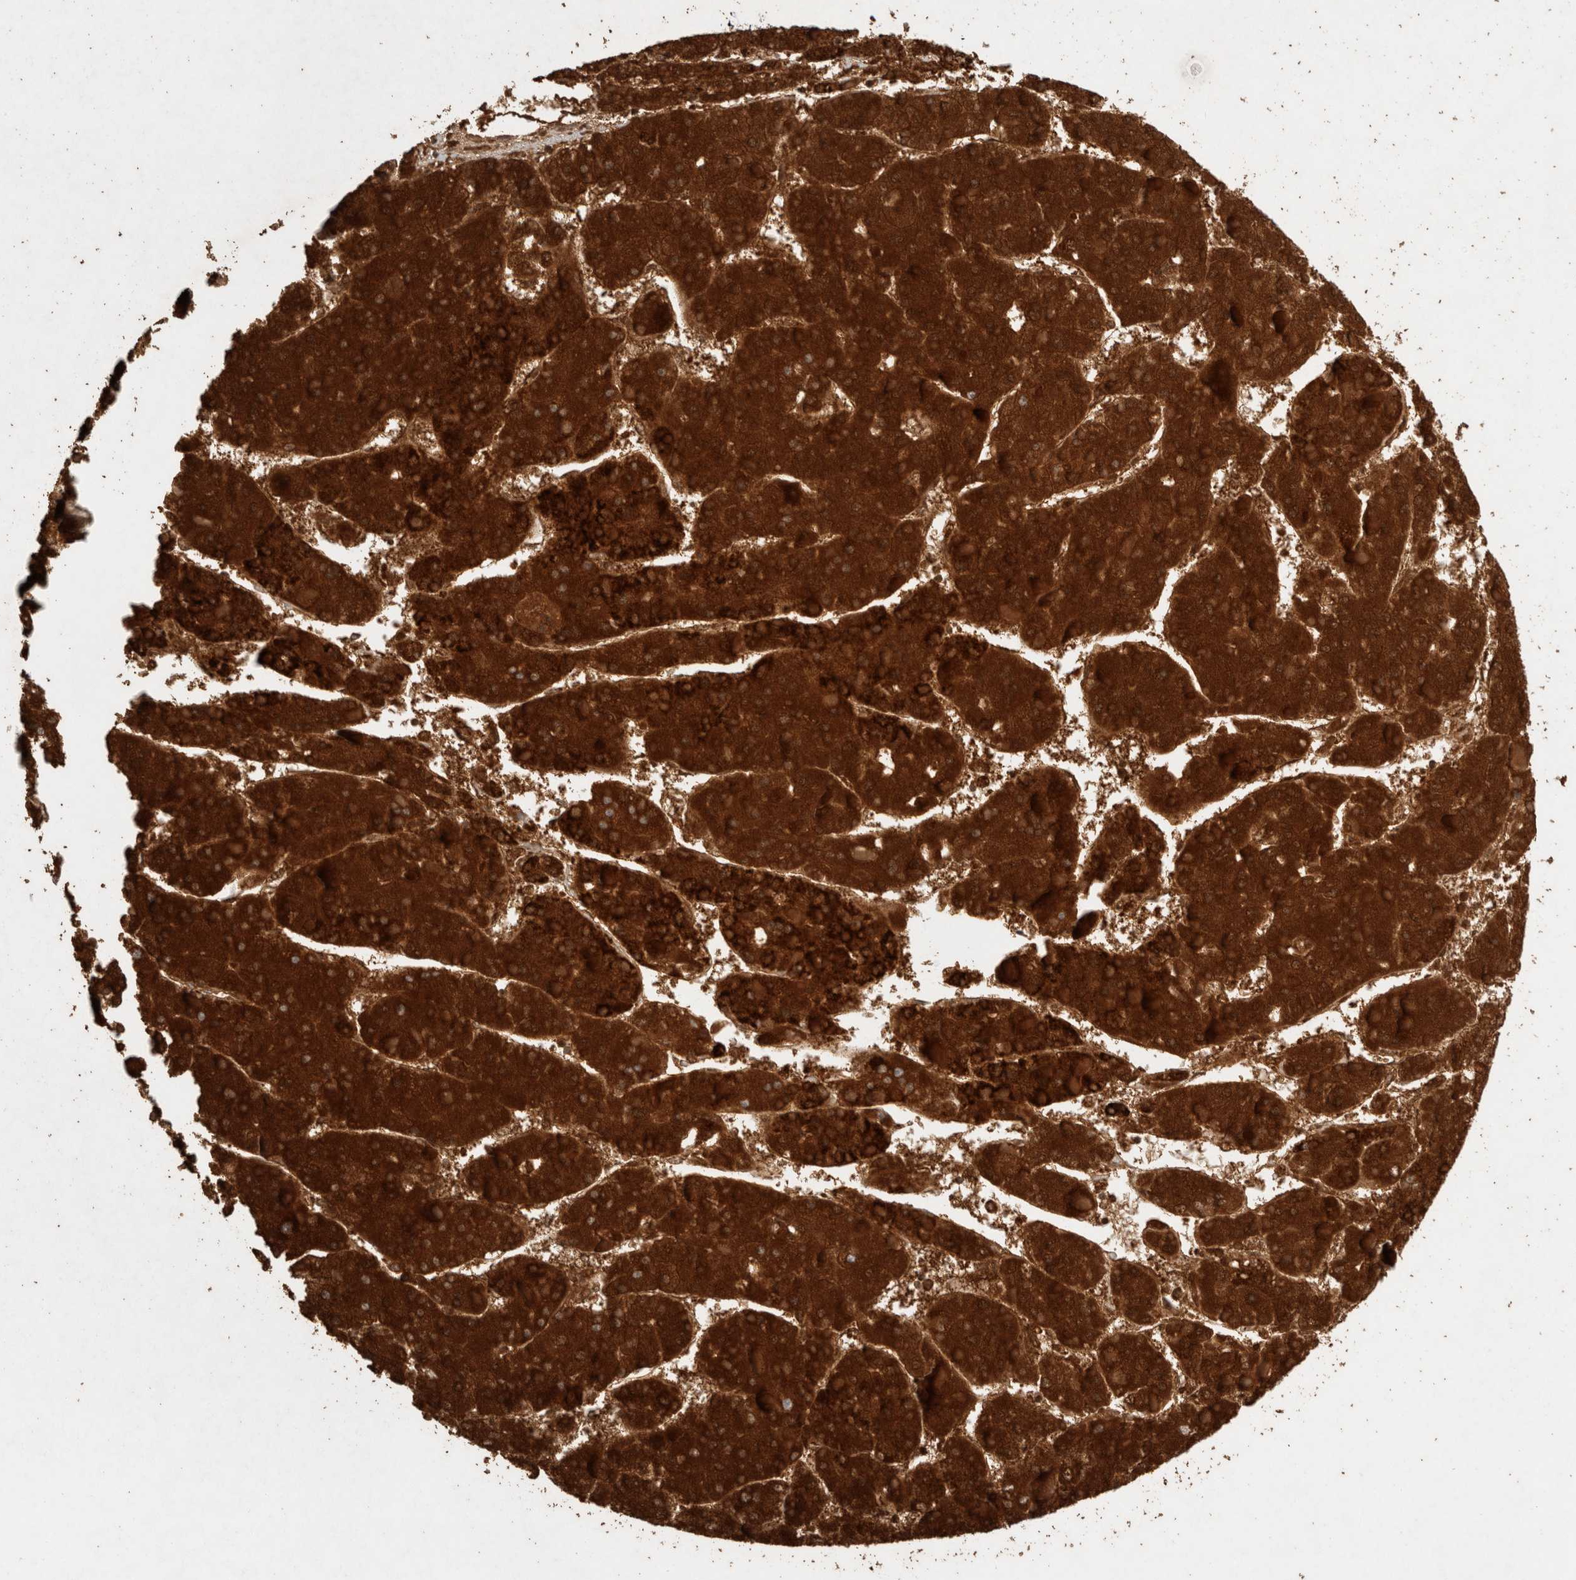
{"staining": {"intensity": "strong", "quantity": ">75%", "location": "cytoplasmic/membranous"}, "tissue": "liver cancer", "cell_type": "Tumor cells", "image_type": "cancer", "snomed": [{"axis": "morphology", "description": "Carcinoma, Hepatocellular, NOS"}, {"axis": "topography", "description": "Liver"}], "caption": "This image displays IHC staining of human hepatocellular carcinoma (liver), with high strong cytoplasmic/membranous expression in approximately >75% of tumor cells.", "gene": "ACADM", "patient": {"sex": "female", "age": 73}}